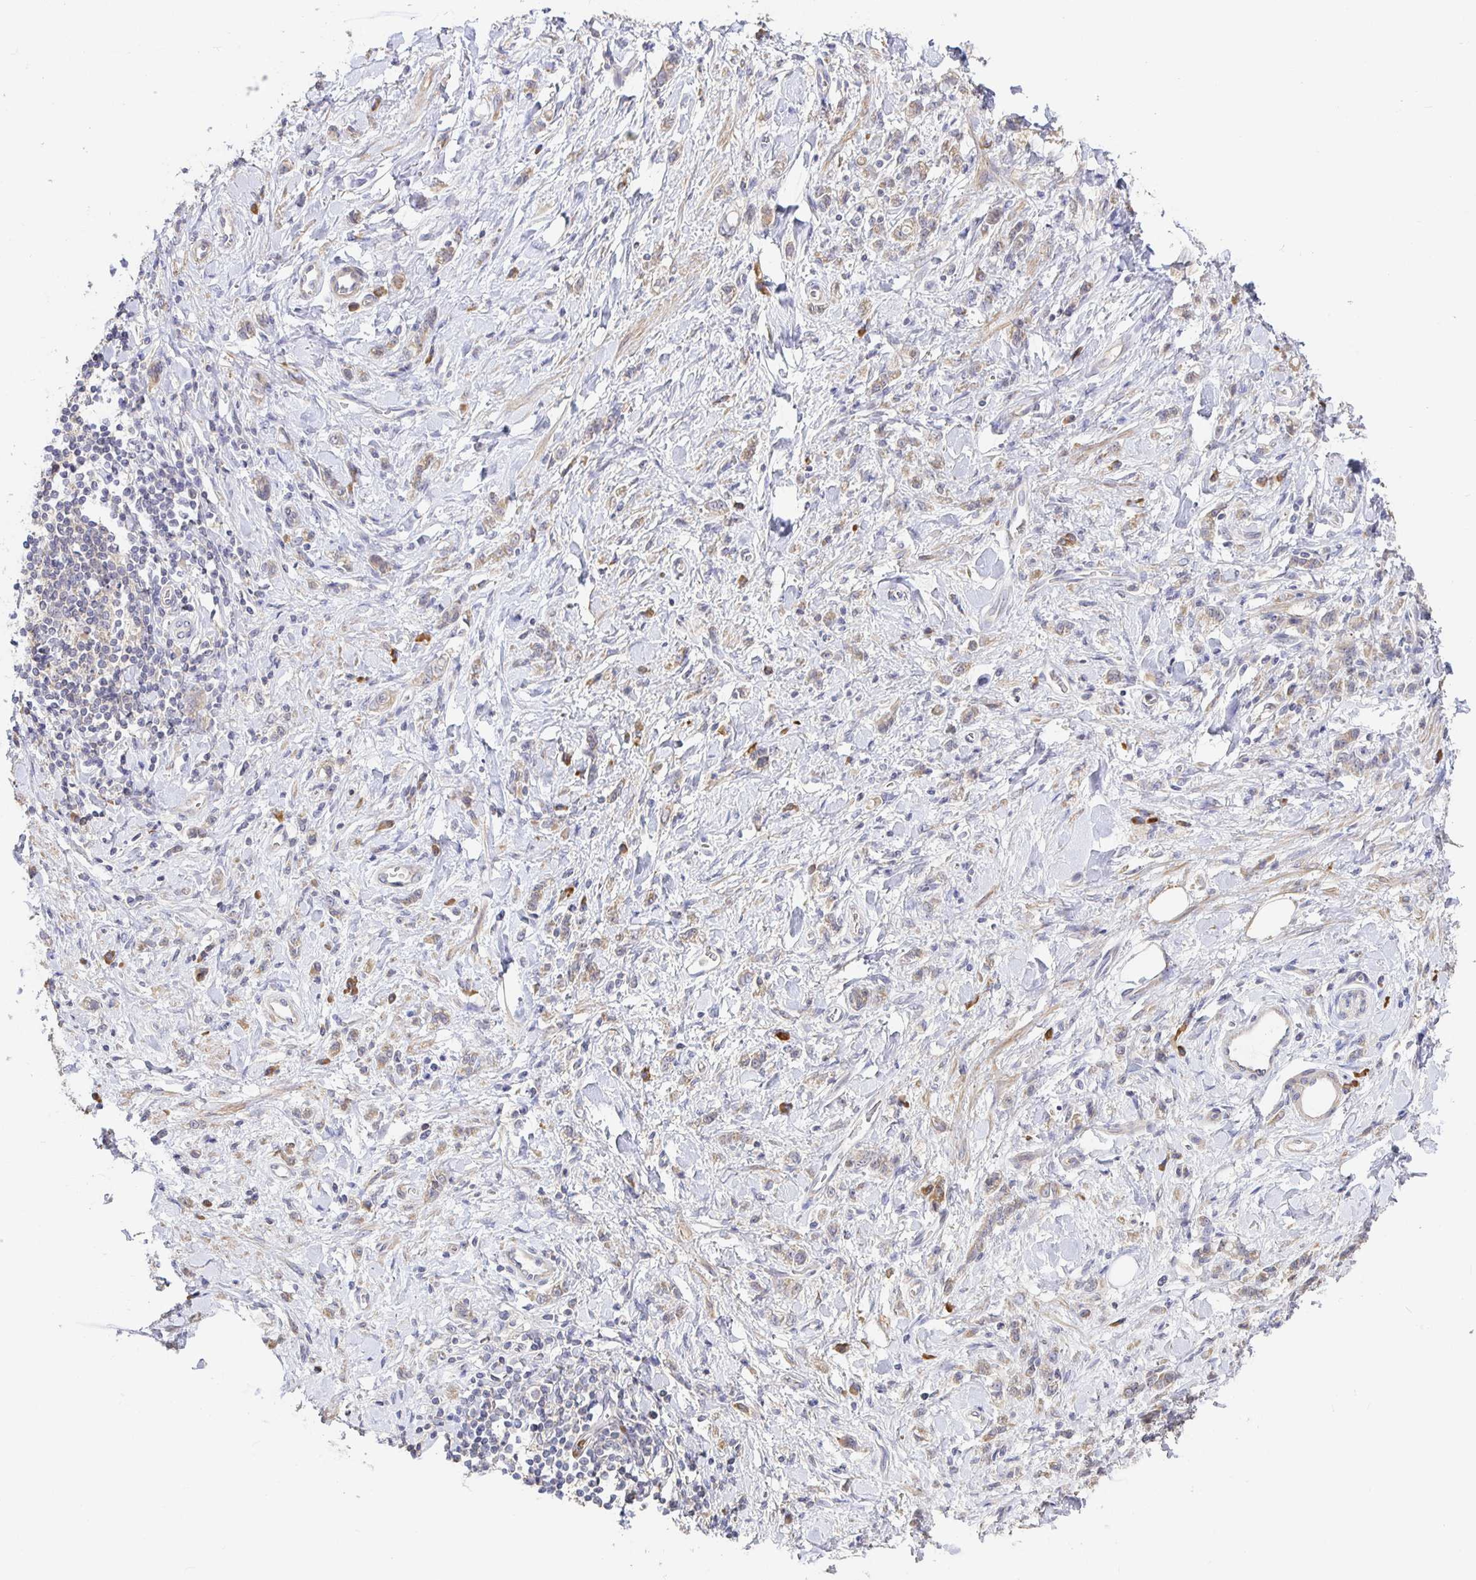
{"staining": {"intensity": "weak", "quantity": "25%-75%", "location": "cytoplasmic/membranous"}, "tissue": "stomach cancer", "cell_type": "Tumor cells", "image_type": "cancer", "snomed": [{"axis": "morphology", "description": "Adenocarcinoma, NOS"}, {"axis": "topography", "description": "Stomach"}], "caption": "Immunohistochemical staining of stomach adenocarcinoma exhibits weak cytoplasmic/membranous protein expression in about 25%-75% of tumor cells.", "gene": "ZDHHC11", "patient": {"sex": "male", "age": 77}}